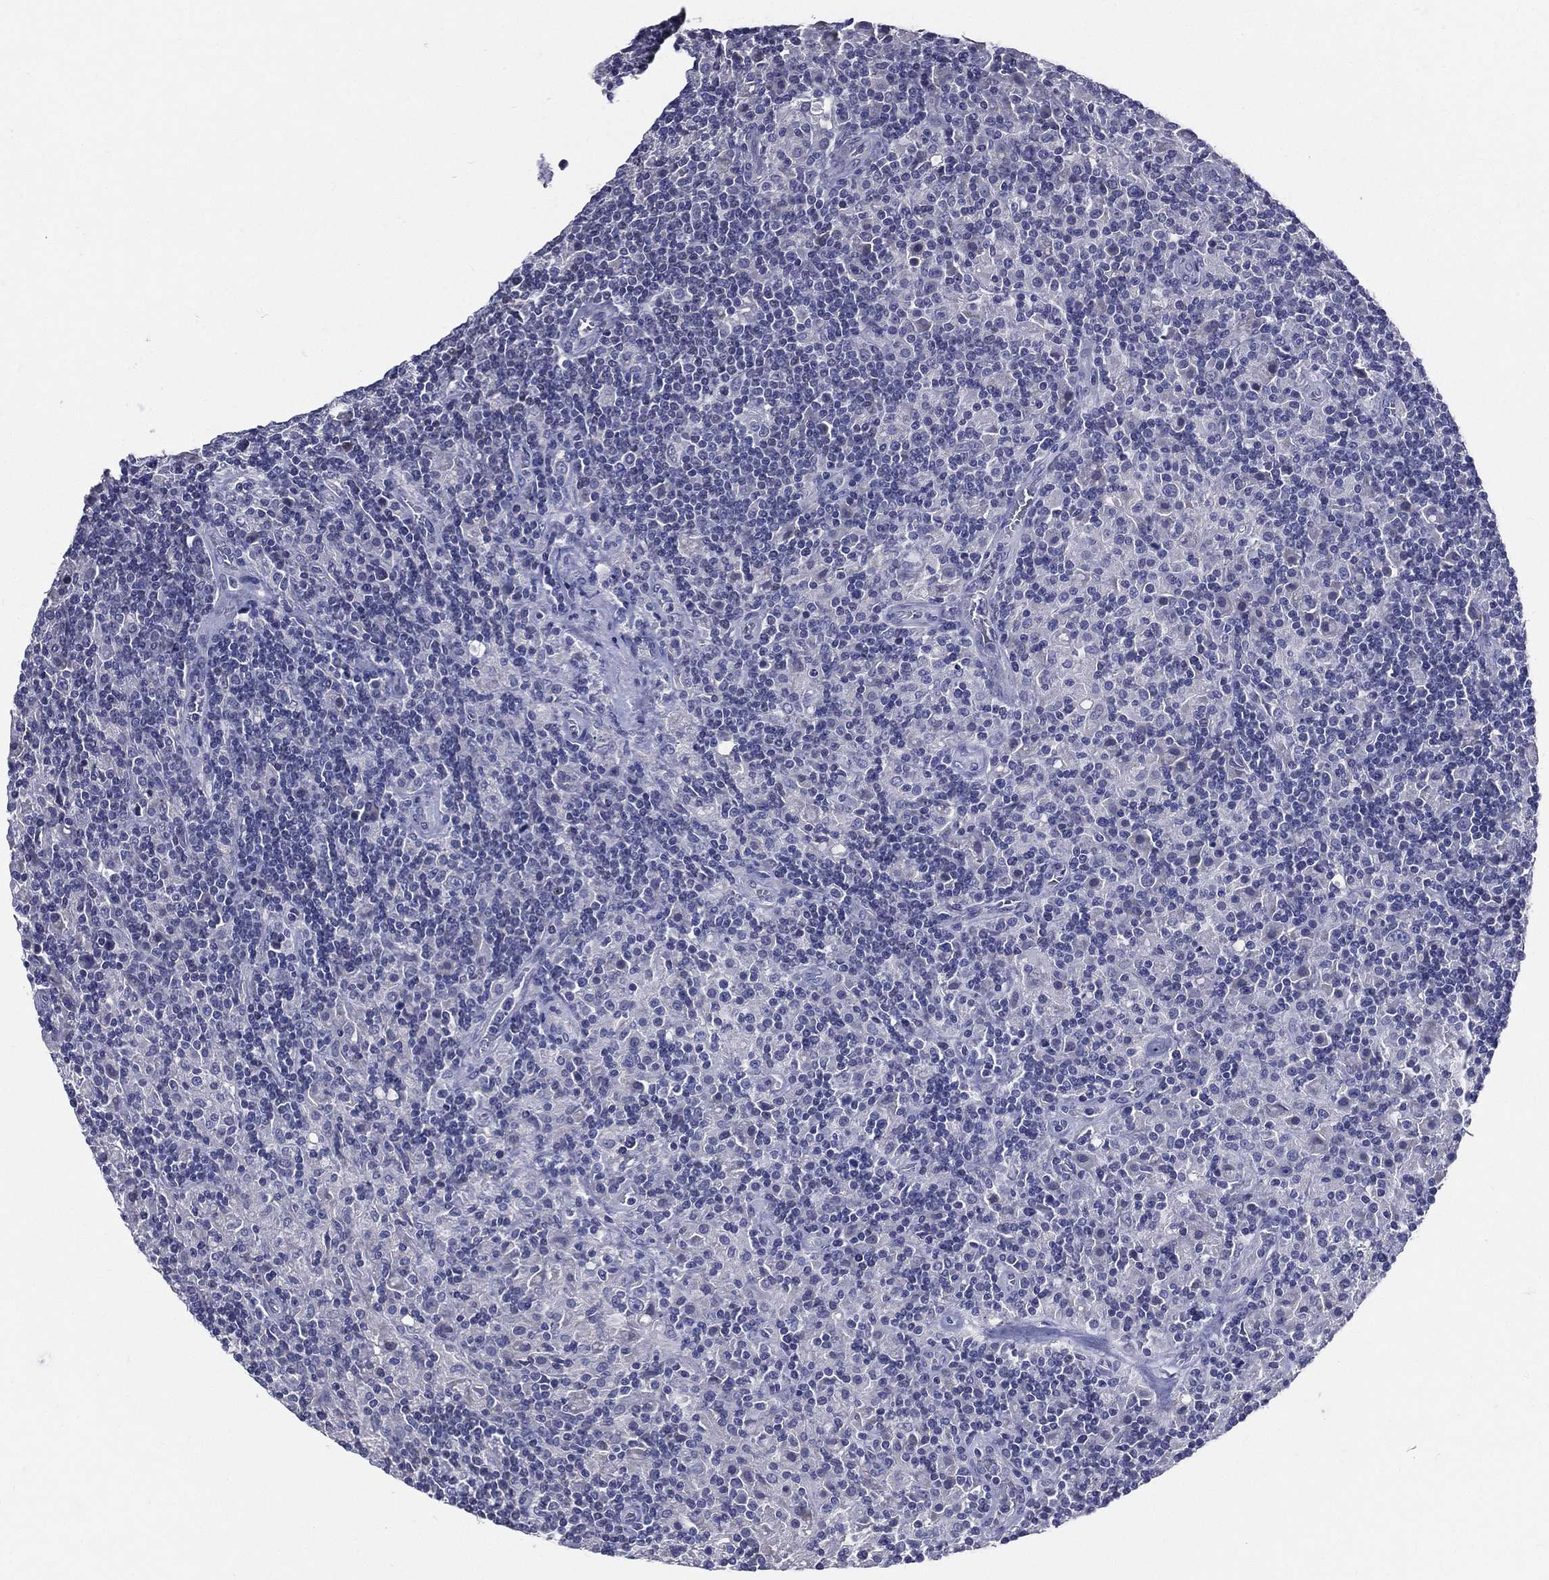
{"staining": {"intensity": "negative", "quantity": "none", "location": "none"}, "tissue": "lymphoma", "cell_type": "Tumor cells", "image_type": "cancer", "snomed": [{"axis": "morphology", "description": "Hodgkin's disease, NOS"}, {"axis": "topography", "description": "Lymph node"}], "caption": "A high-resolution image shows IHC staining of Hodgkin's disease, which reveals no significant positivity in tumor cells.", "gene": "TGM1", "patient": {"sex": "male", "age": 70}}